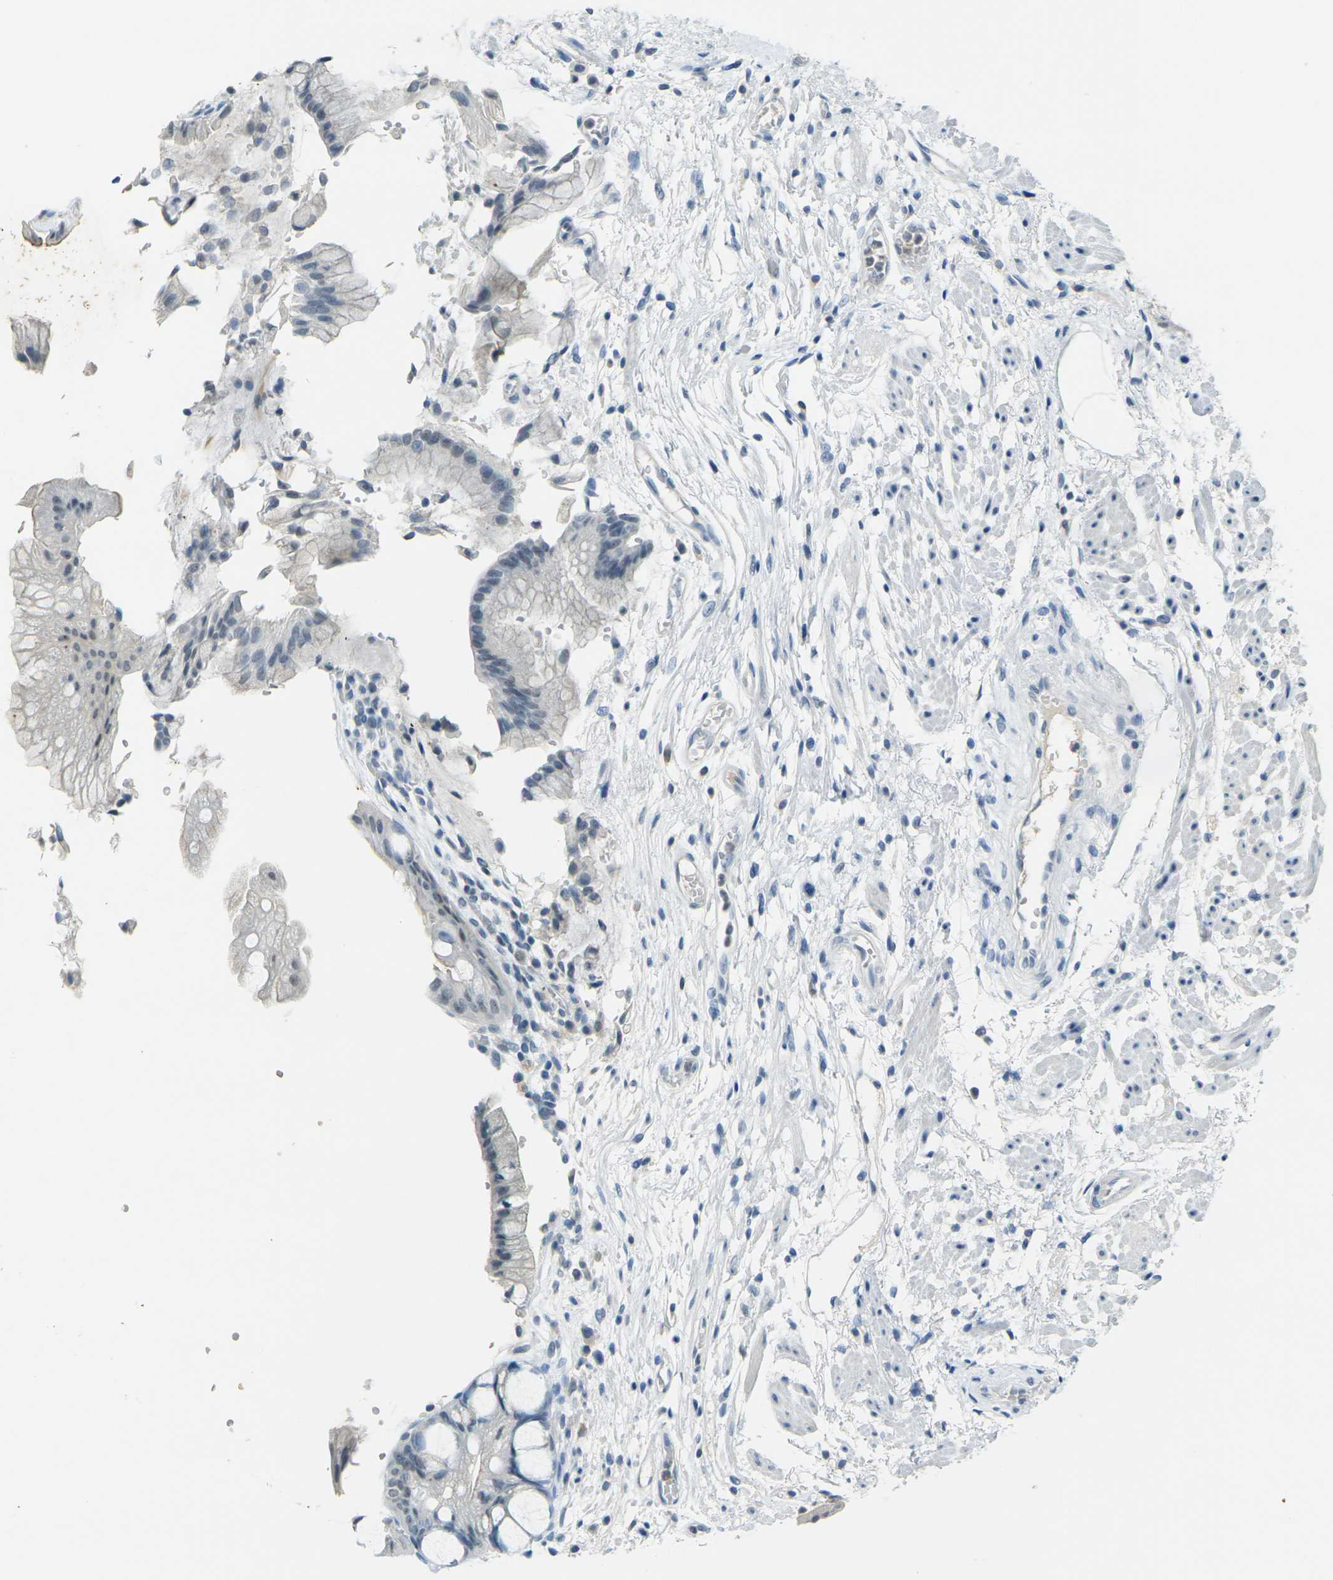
{"staining": {"intensity": "moderate", "quantity": "25%-75%", "location": "cytoplasmic/membranous"}, "tissue": "stomach", "cell_type": "Glandular cells", "image_type": "normal", "snomed": [{"axis": "morphology", "description": "Normal tissue, NOS"}, {"axis": "topography", "description": "Stomach, upper"}], "caption": "Protein analysis of normal stomach demonstrates moderate cytoplasmic/membranous expression in about 25%-75% of glandular cells. (Stains: DAB in brown, nuclei in blue, Microscopy: brightfield microscopy at high magnification).", "gene": "SPTBN2", "patient": {"sex": "male", "age": 72}}